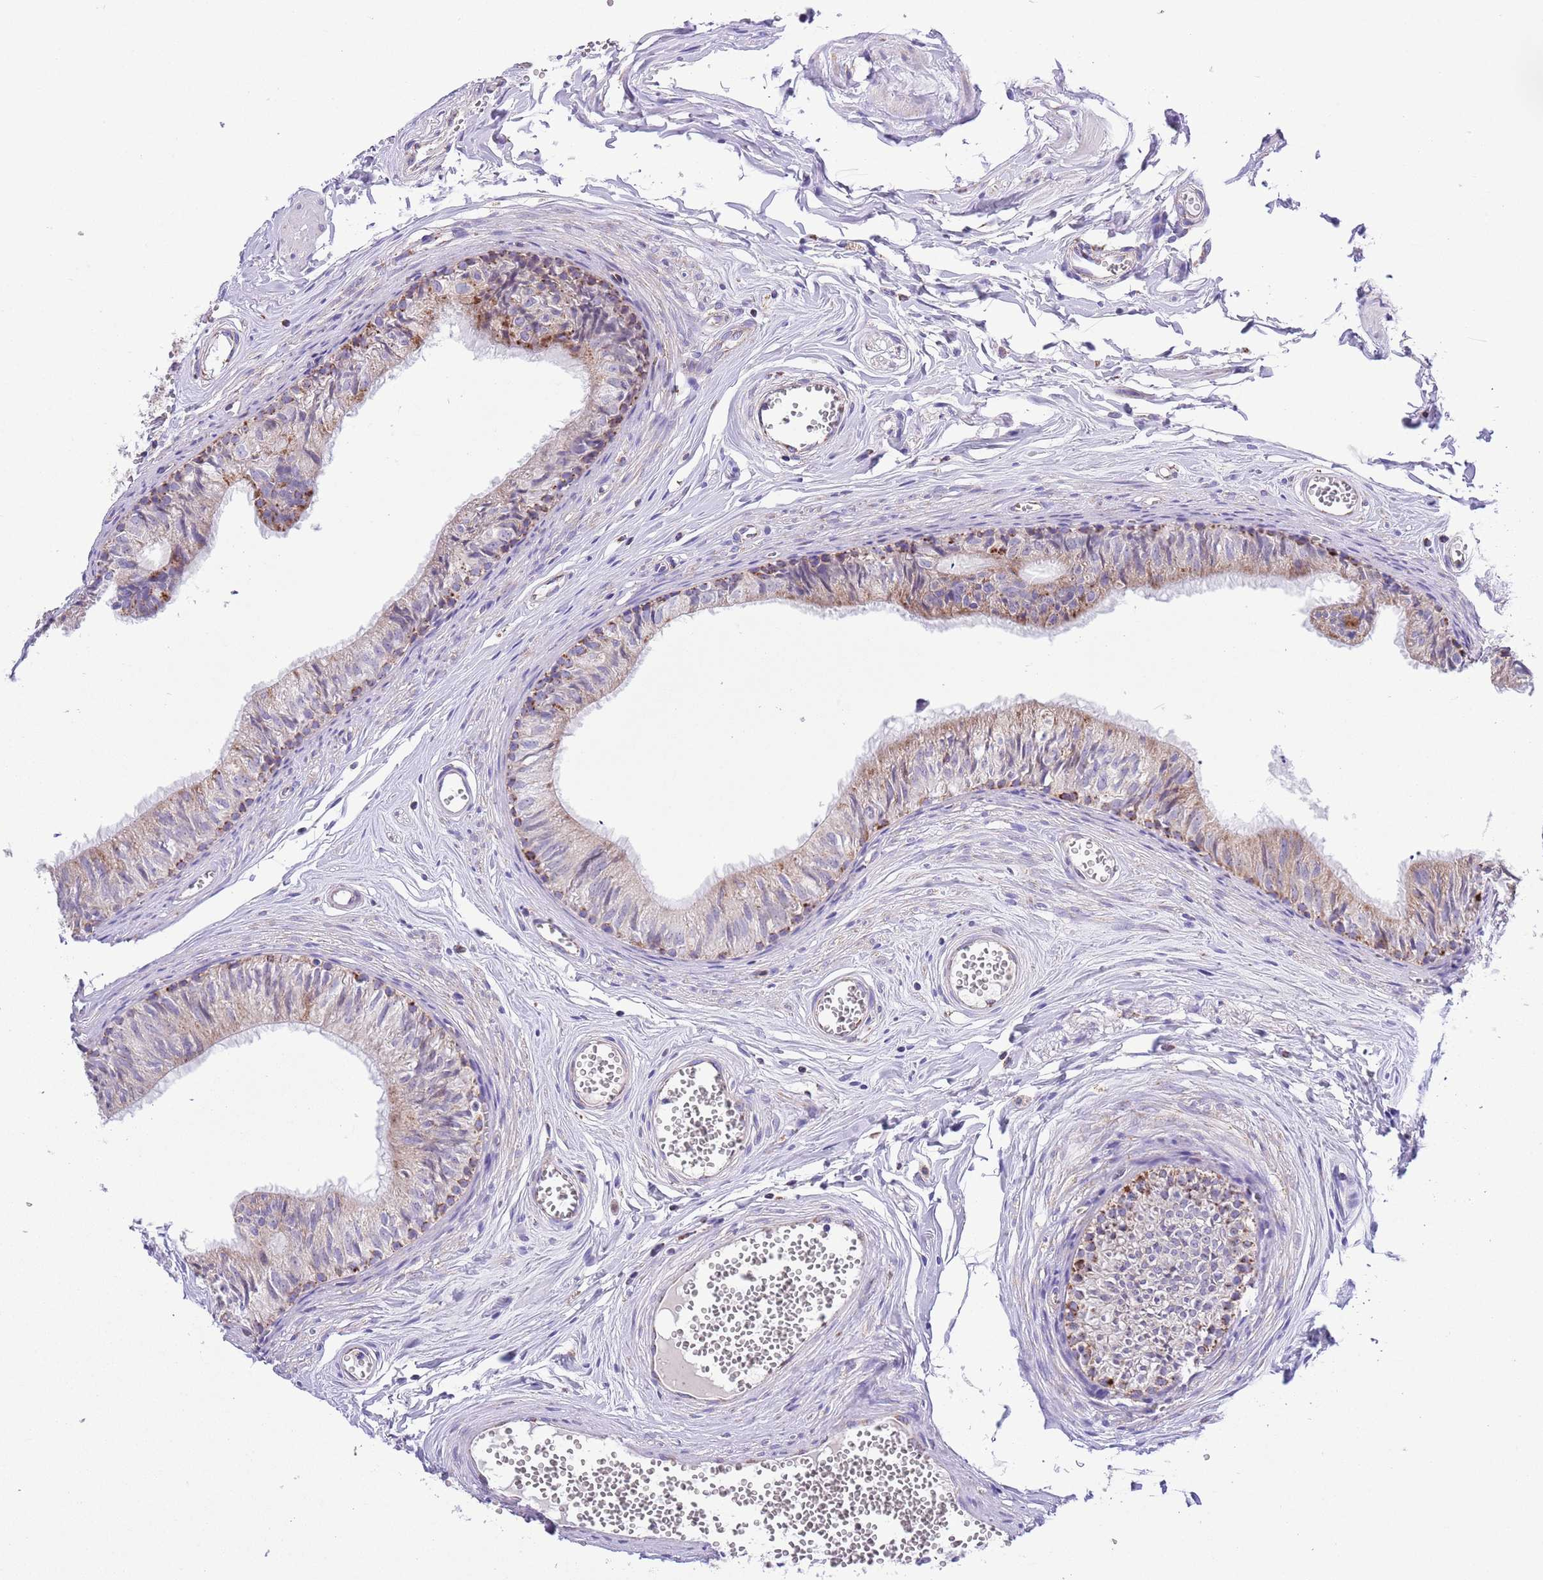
{"staining": {"intensity": "moderate", "quantity": "25%-75%", "location": "cytoplasmic/membranous"}, "tissue": "epididymis", "cell_type": "Glandular cells", "image_type": "normal", "snomed": [{"axis": "morphology", "description": "Normal tissue, NOS"}, {"axis": "topography", "description": "Epididymis"}], "caption": "Immunohistochemistry (IHC) of benign epididymis exhibits medium levels of moderate cytoplasmic/membranous staining in approximately 25%-75% of glandular cells. (Brightfield microscopy of DAB IHC at high magnification).", "gene": "TEKTIP1", "patient": {"sex": "male", "age": 36}}